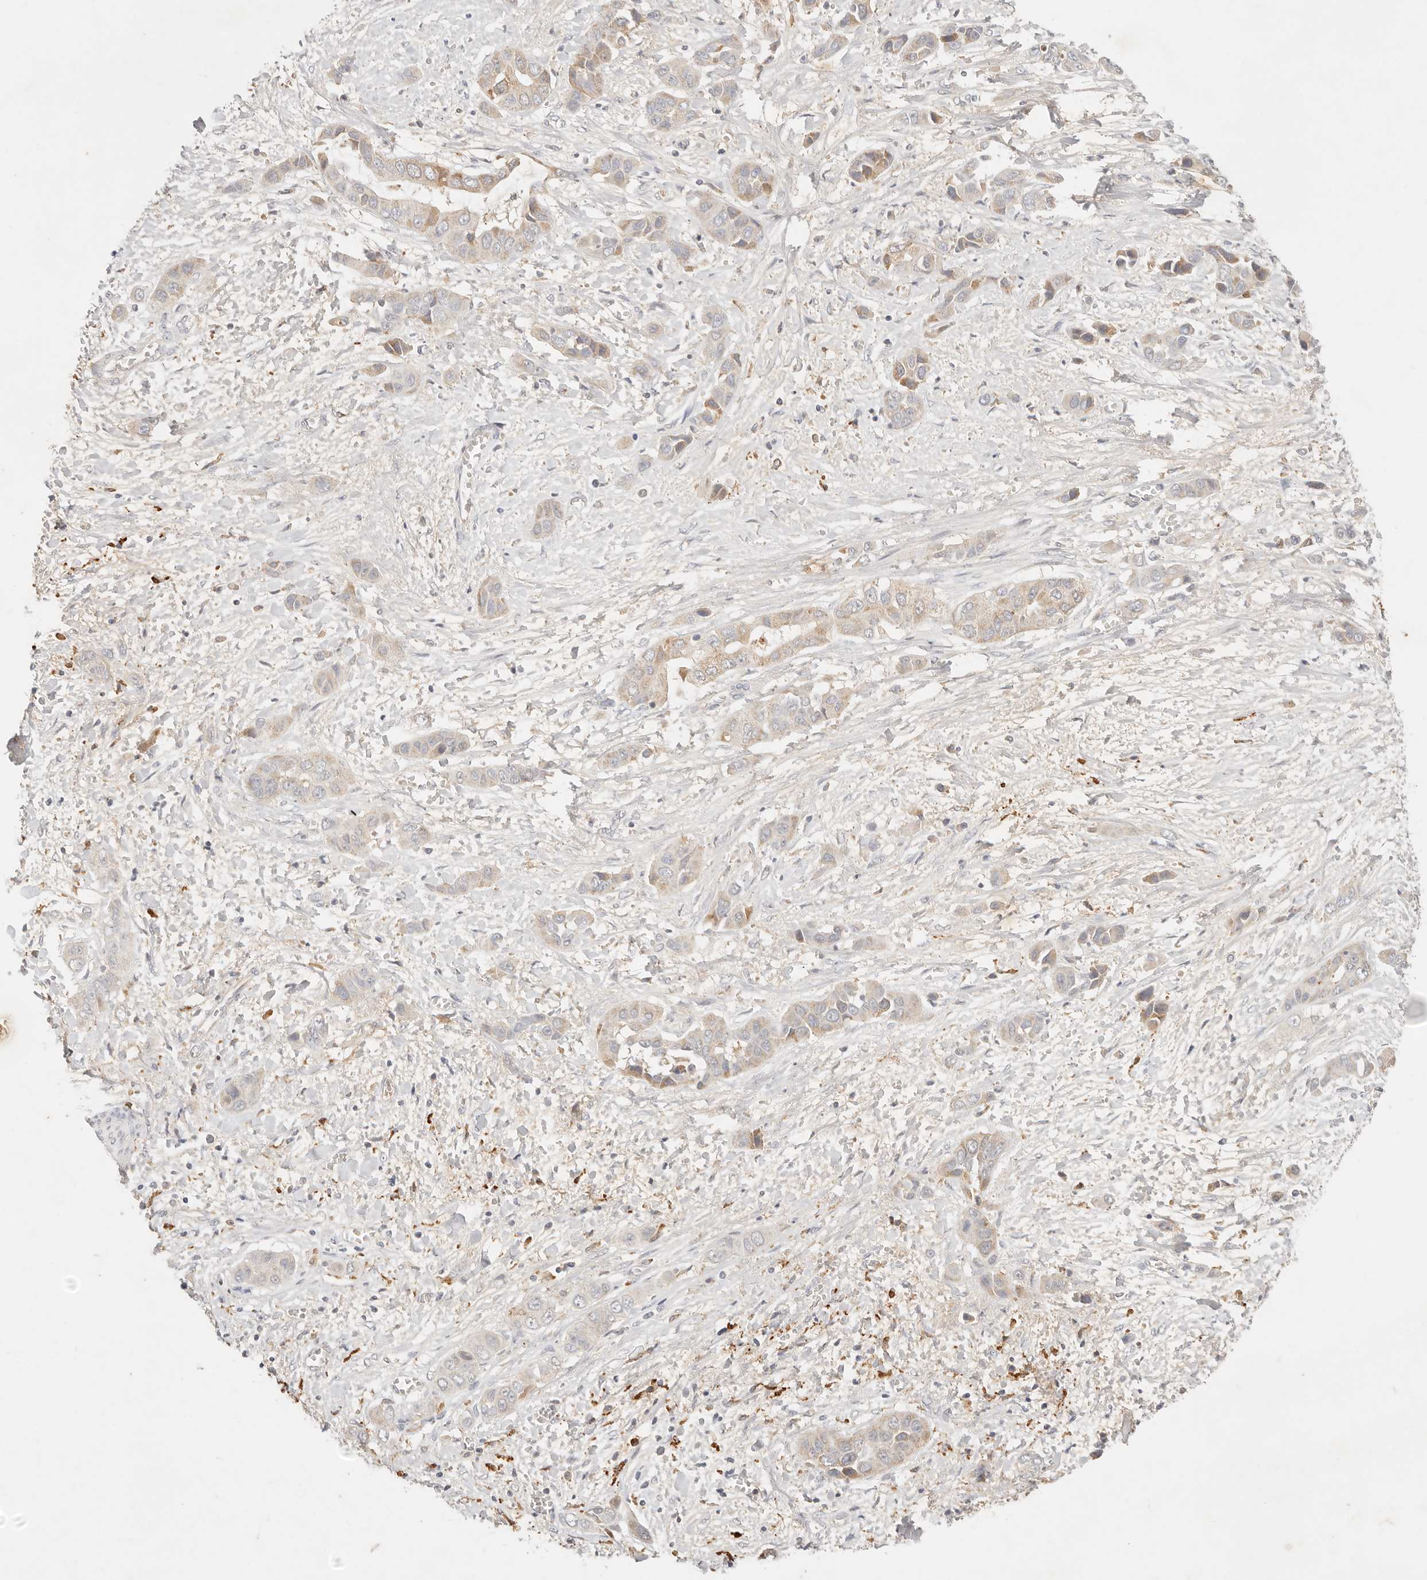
{"staining": {"intensity": "weak", "quantity": "<25%", "location": "cytoplasmic/membranous"}, "tissue": "liver cancer", "cell_type": "Tumor cells", "image_type": "cancer", "snomed": [{"axis": "morphology", "description": "Cholangiocarcinoma"}, {"axis": "topography", "description": "Liver"}], "caption": "This is an IHC photomicrograph of cholangiocarcinoma (liver). There is no positivity in tumor cells.", "gene": "HK2", "patient": {"sex": "female", "age": 52}}